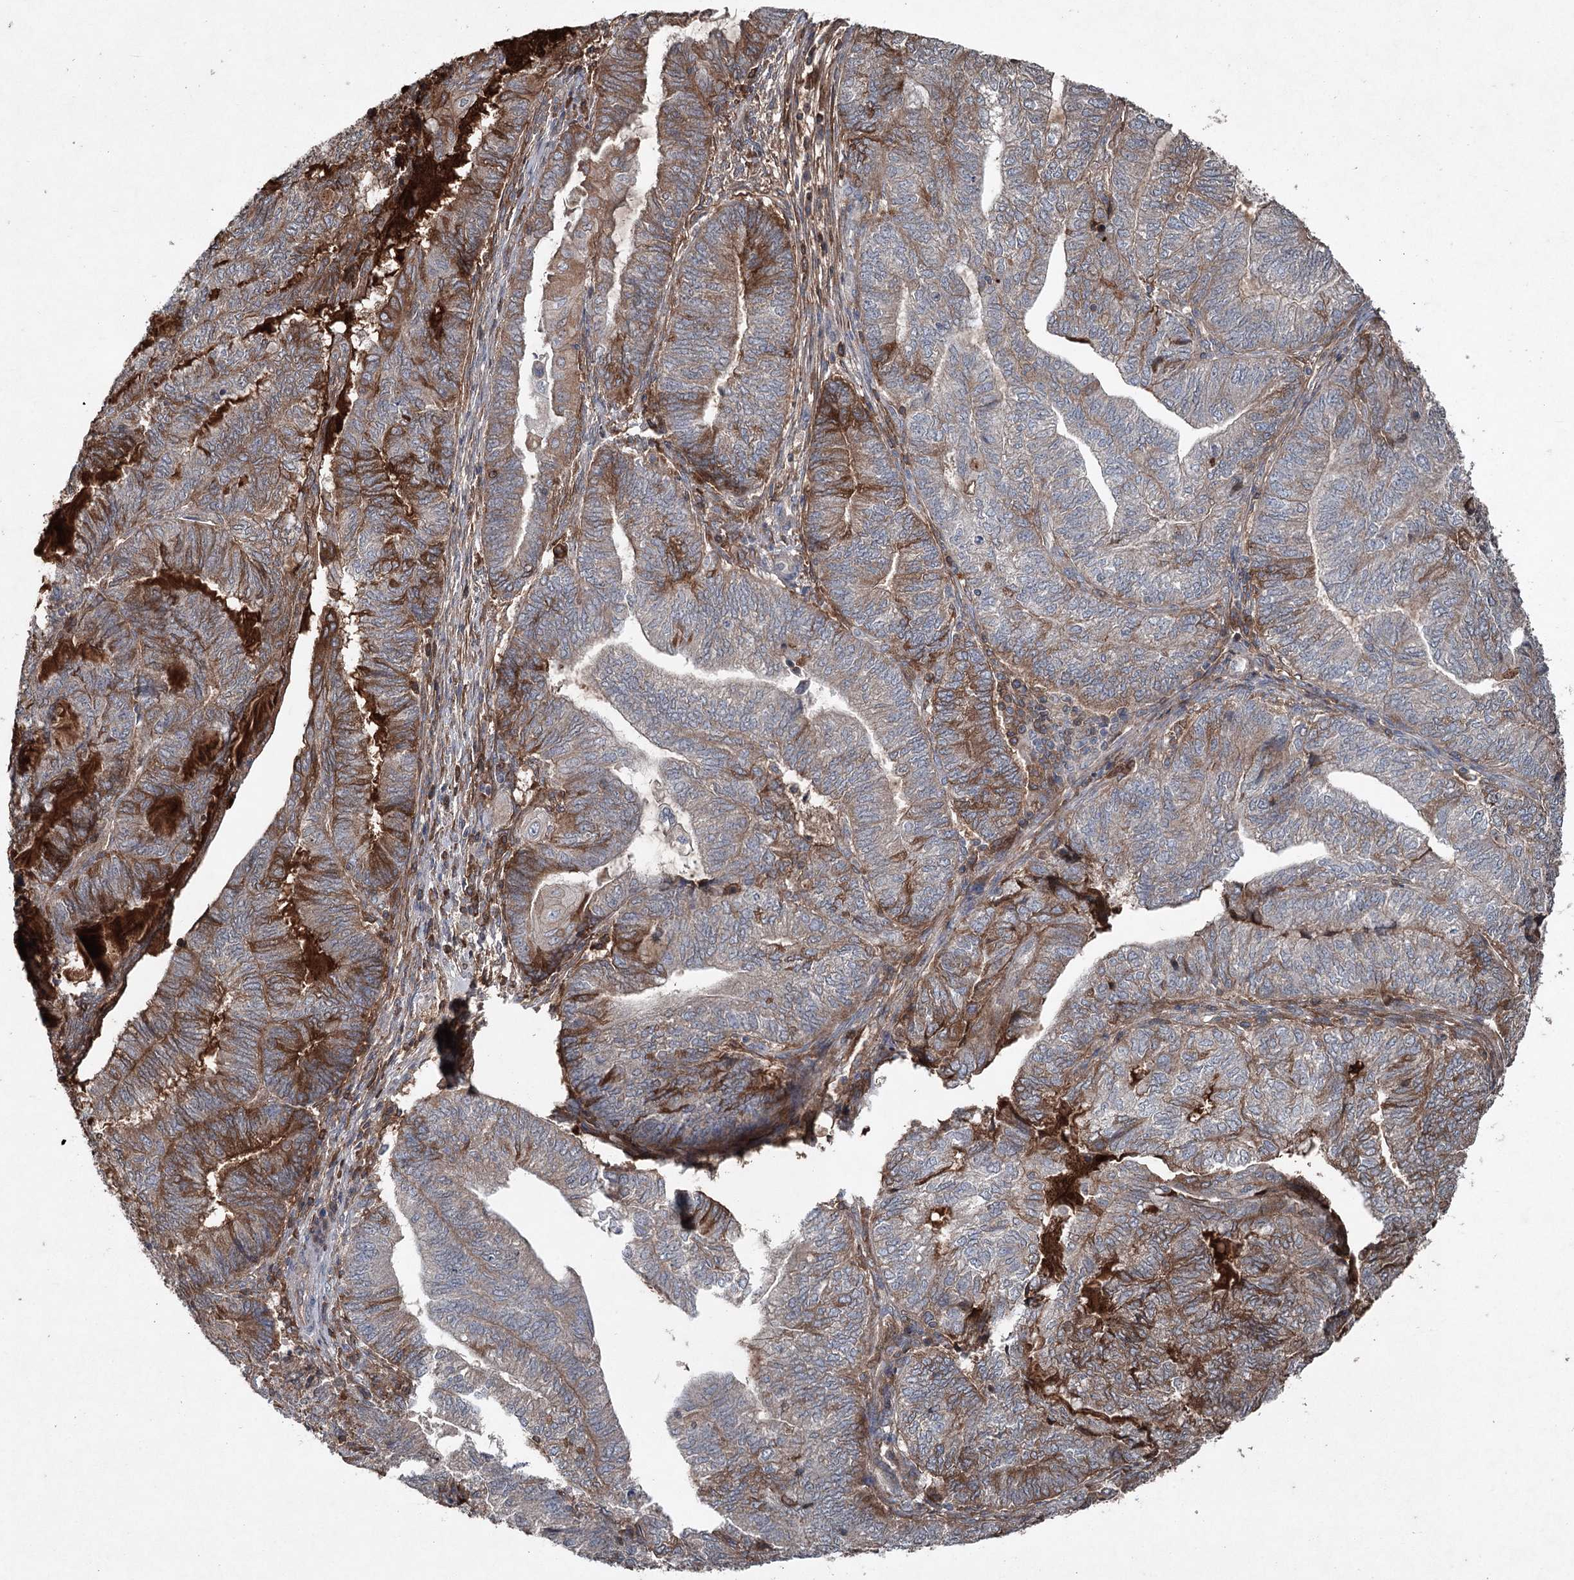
{"staining": {"intensity": "moderate", "quantity": "25%-75%", "location": "cytoplasmic/membranous"}, "tissue": "endometrial cancer", "cell_type": "Tumor cells", "image_type": "cancer", "snomed": [{"axis": "morphology", "description": "Adenocarcinoma, NOS"}, {"axis": "topography", "description": "Uterus"}, {"axis": "topography", "description": "Endometrium"}], "caption": "Adenocarcinoma (endometrial) stained with a protein marker displays moderate staining in tumor cells.", "gene": "PGLYRP2", "patient": {"sex": "female", "age": 70}}